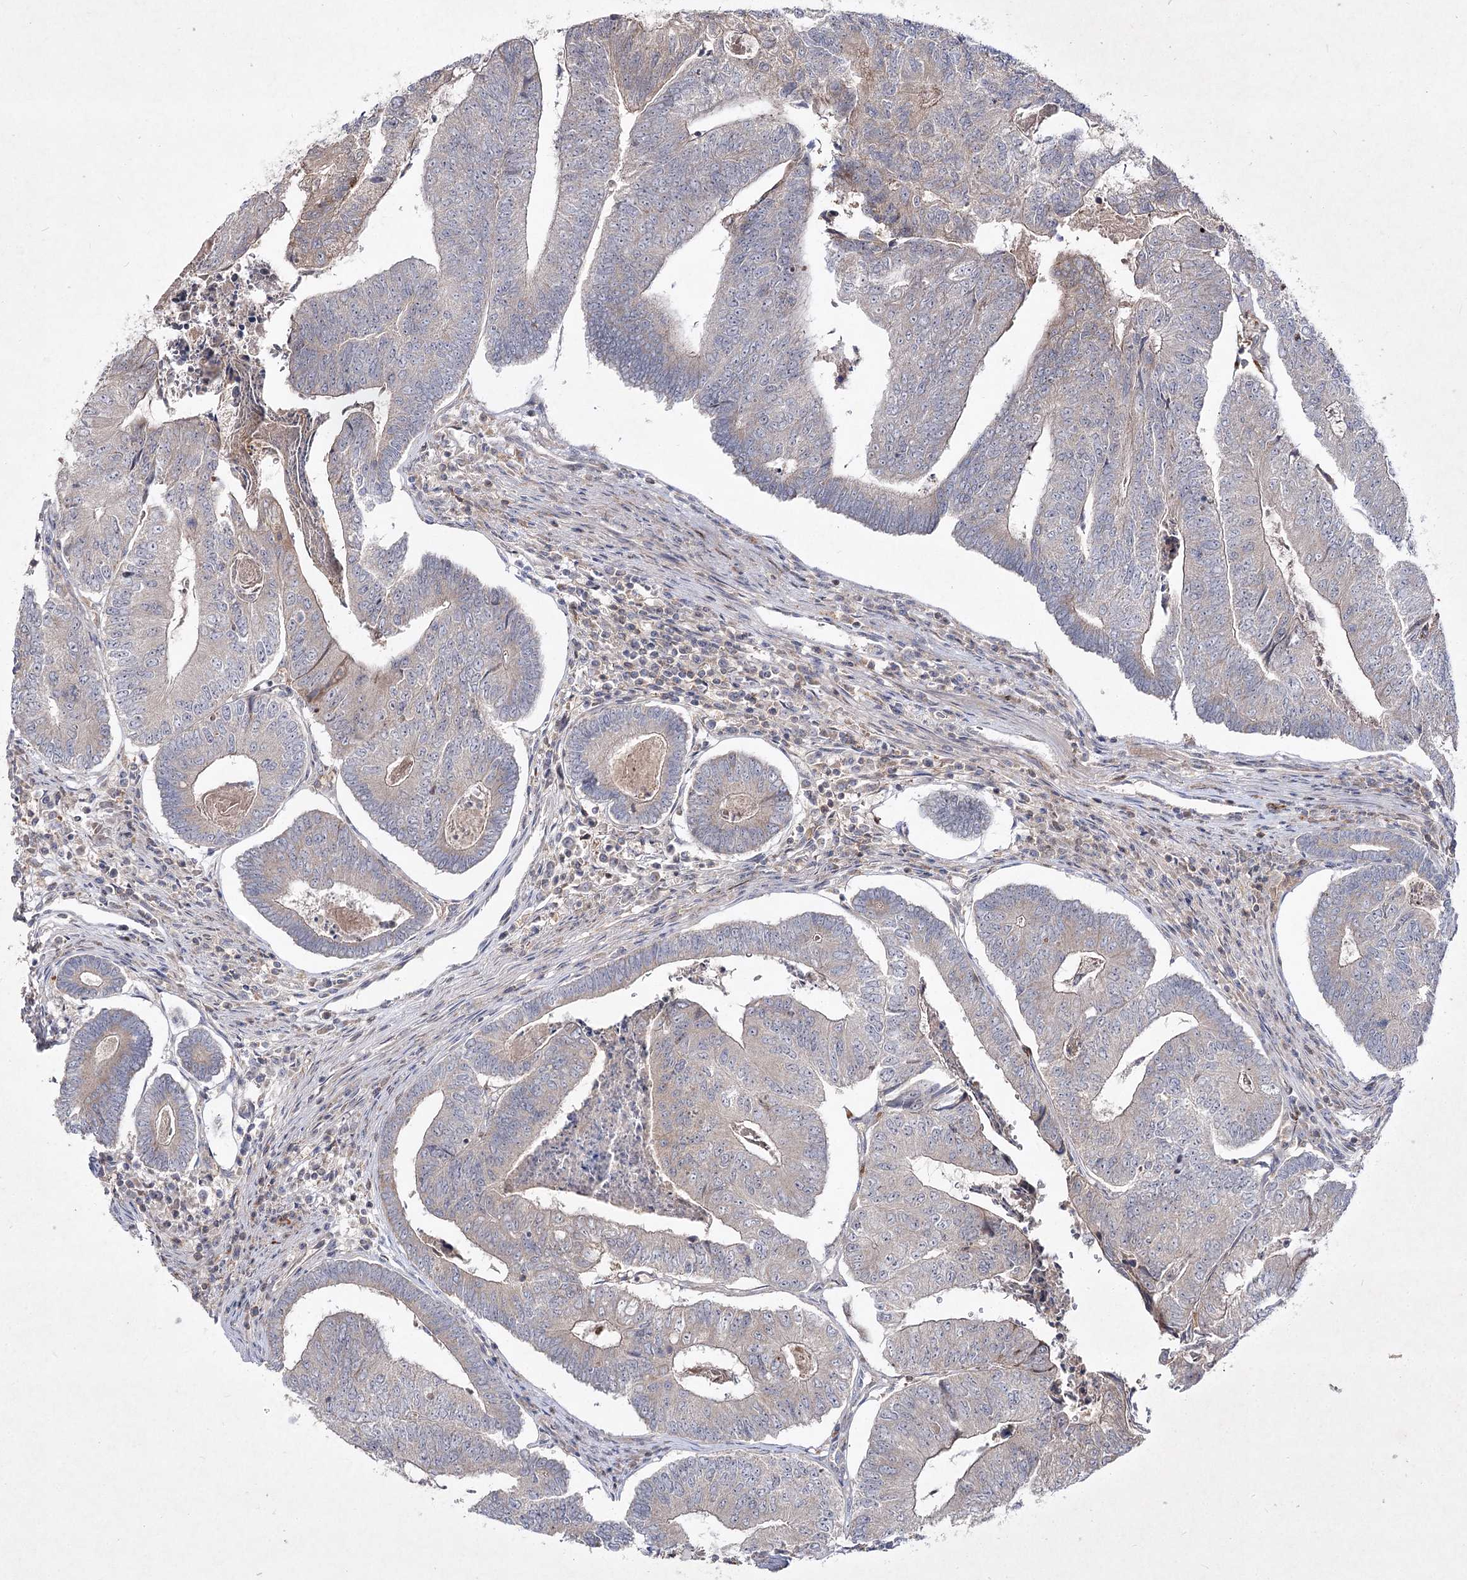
{"staining": {"intensity": "weak", "quantity": "<25%", "location": "cytoplasmic/membranous"}, "tissue": "colorectal cancer", "cell_type": "Tumor cells", "image_type": "cancer", "snomed": [{"axis": "morphology", "description": "Adenocarcinoma, NOS"}, {"axis": "topography", "description": "Colon"}], "caption": "Colorectal cancer (adenocarcinoma) was stained to show a protein in brown. There is no significant positivity in tumor cells.", "gene": "CIB2", "patient": {"sex": "female", "age": 67}}